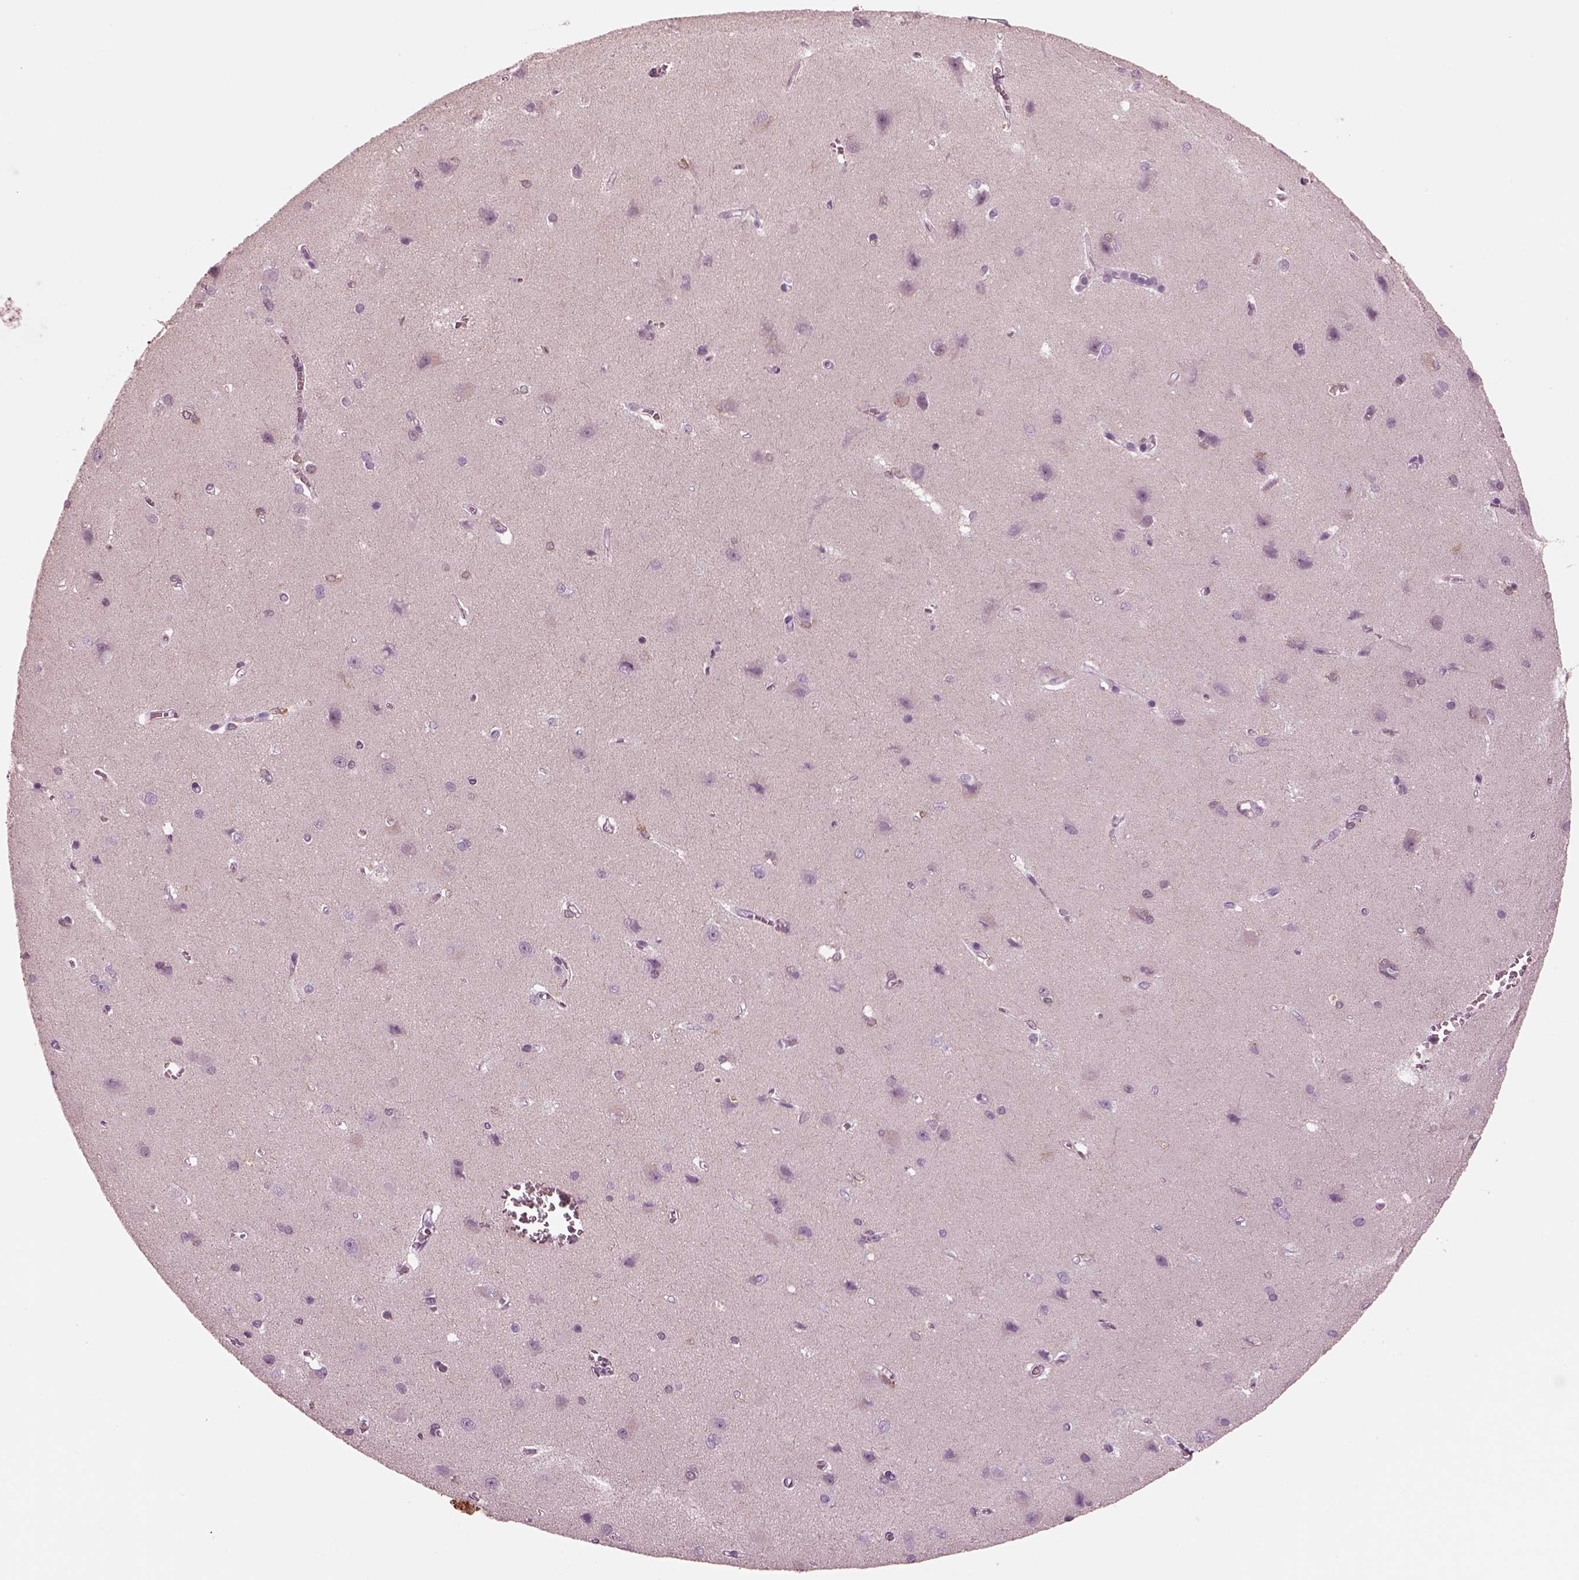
{"staining": {"intensity": "negative", "quantity": "none", "location": "none"}, "tissue": "cerebral cortex", "cell_type": "Endothelial cells", "image_type": "normal", "snomed": [{"axis": "morphology", "description": "Normal tissue, NOS"}, {"axis": "topography", "description": "Cerebral cortex"}], "caption": "Endothelial cells are negative for brown protein staining in normal cerebral cortex. (Brightfield microscopy of DAB (3,3'-diaminobenzidine) immunohistochemistry (IHC) at high magnification).", "gene": "SHTN1", "patient": {"sex": "male", "age": 37}}